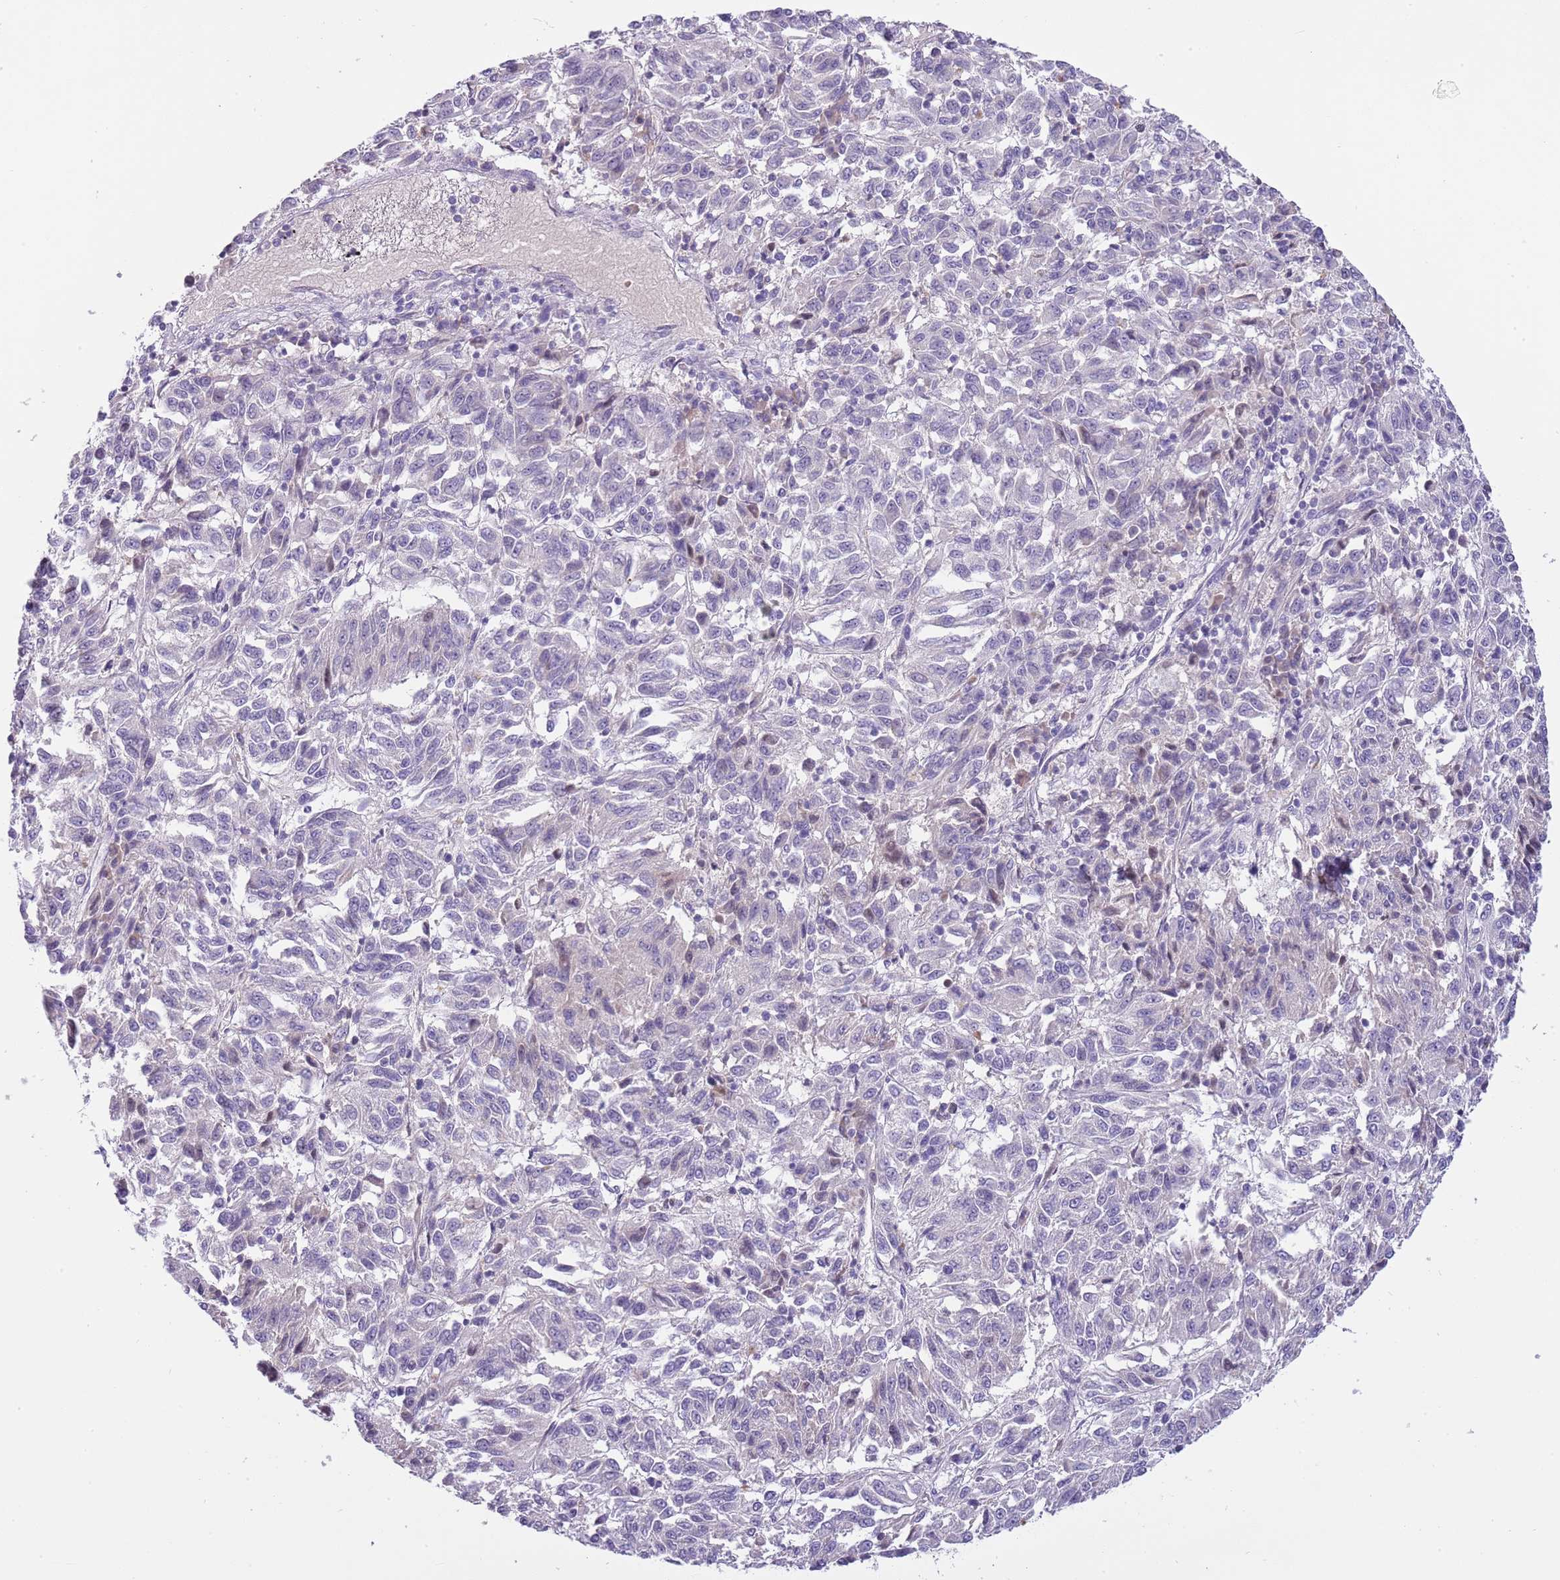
{"staining": {"intensity": "negative", "quantity": "none", "location": "none"}, "tissue": "melanoma", "cell_type": "Tumor cells", "image_type": "cancer", "snomed": [{"axis": "morphology", "description": "Malignant melanoma, Metastatic site"}, {"axis": "topography", "description": "Lung"}], "caption": "Micrograph shows no significant protein expression in tumor cells of melanoma.", "gene": "CFAP73", "patient": {"sex": "male", "age": 64}}